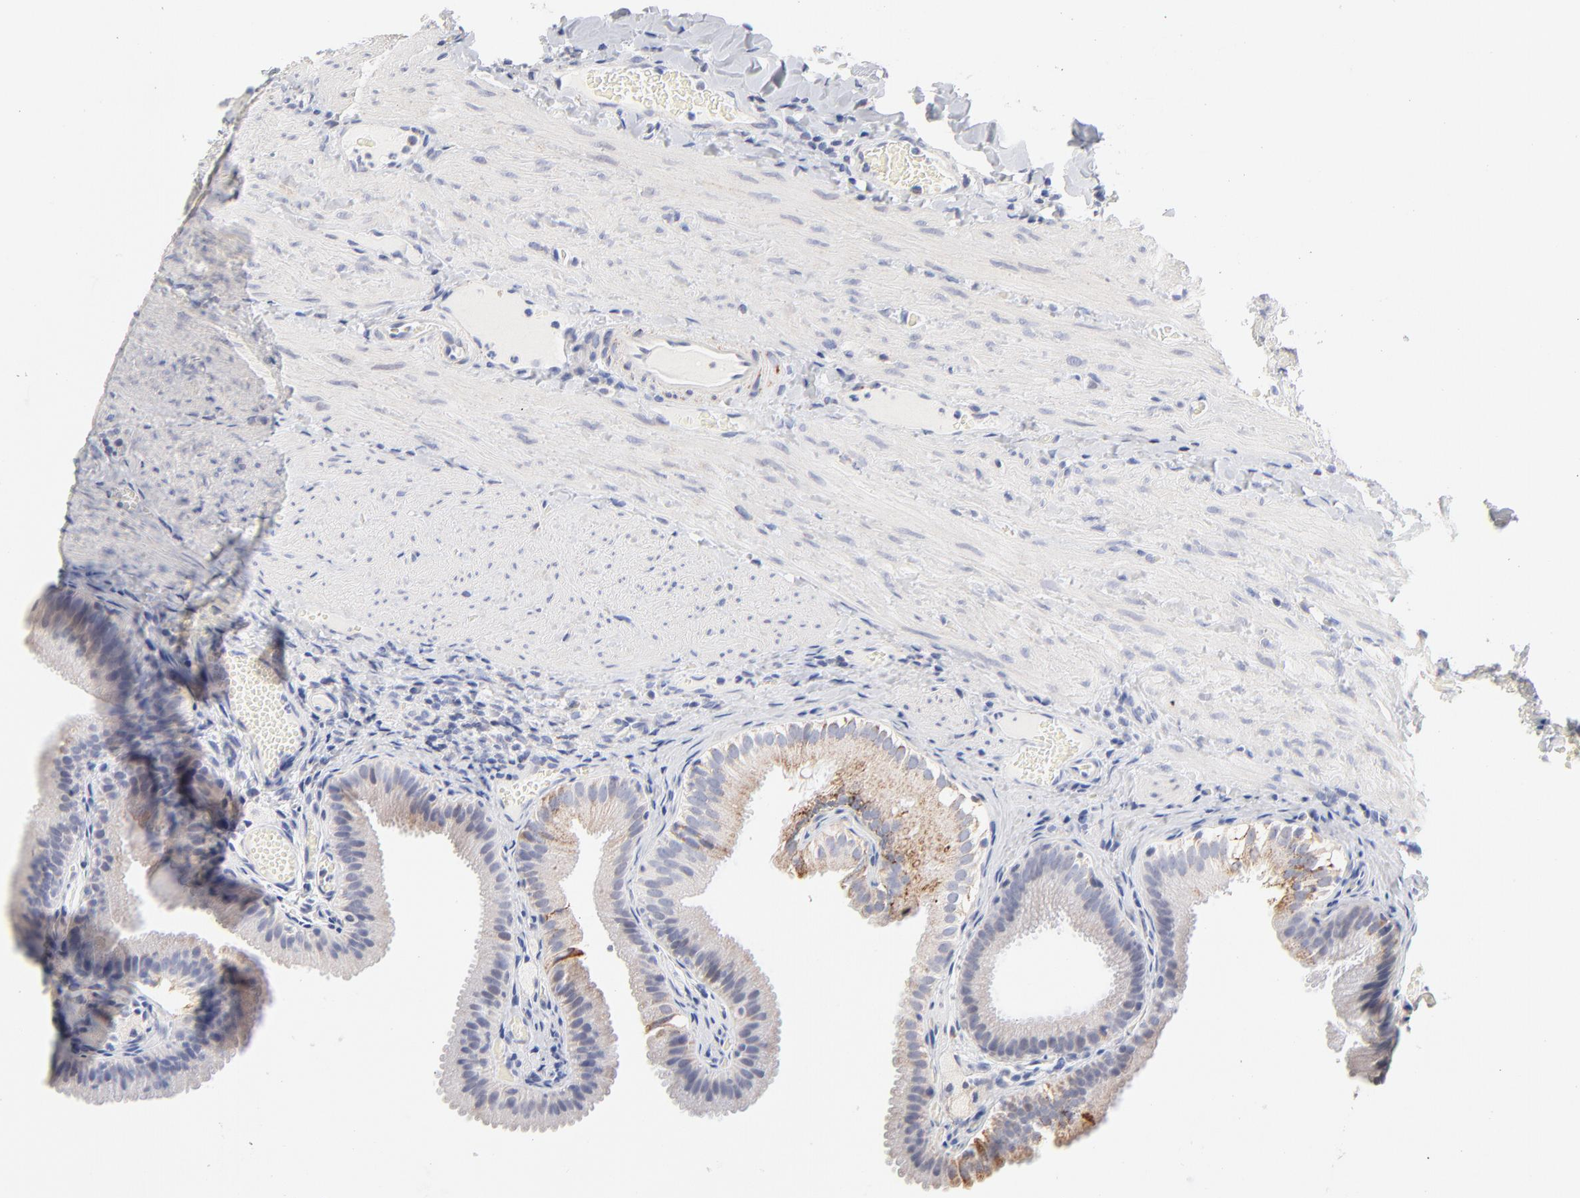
{"staining": {"intensity": "moderate", "quantity": ">75%", "location": "cytoplasmic/membranous"}, "tissue": "gallbladder", "cell_type": "Glandular cells", "image_type": "normal", "snomed": [{"axis": "morphology", "description": "Normal tissue, NOS"}, {"axis": "topography", "description": "Gallbladder"}], "caption": "A high-resolution image shows IHC staining of normal gallbladder, which exhibits moderate cytoplasmic/membranous expression in about >75% of glandular cells.", "gene": "MRPL58", "patient": {"sex": "female", "age": 24}}